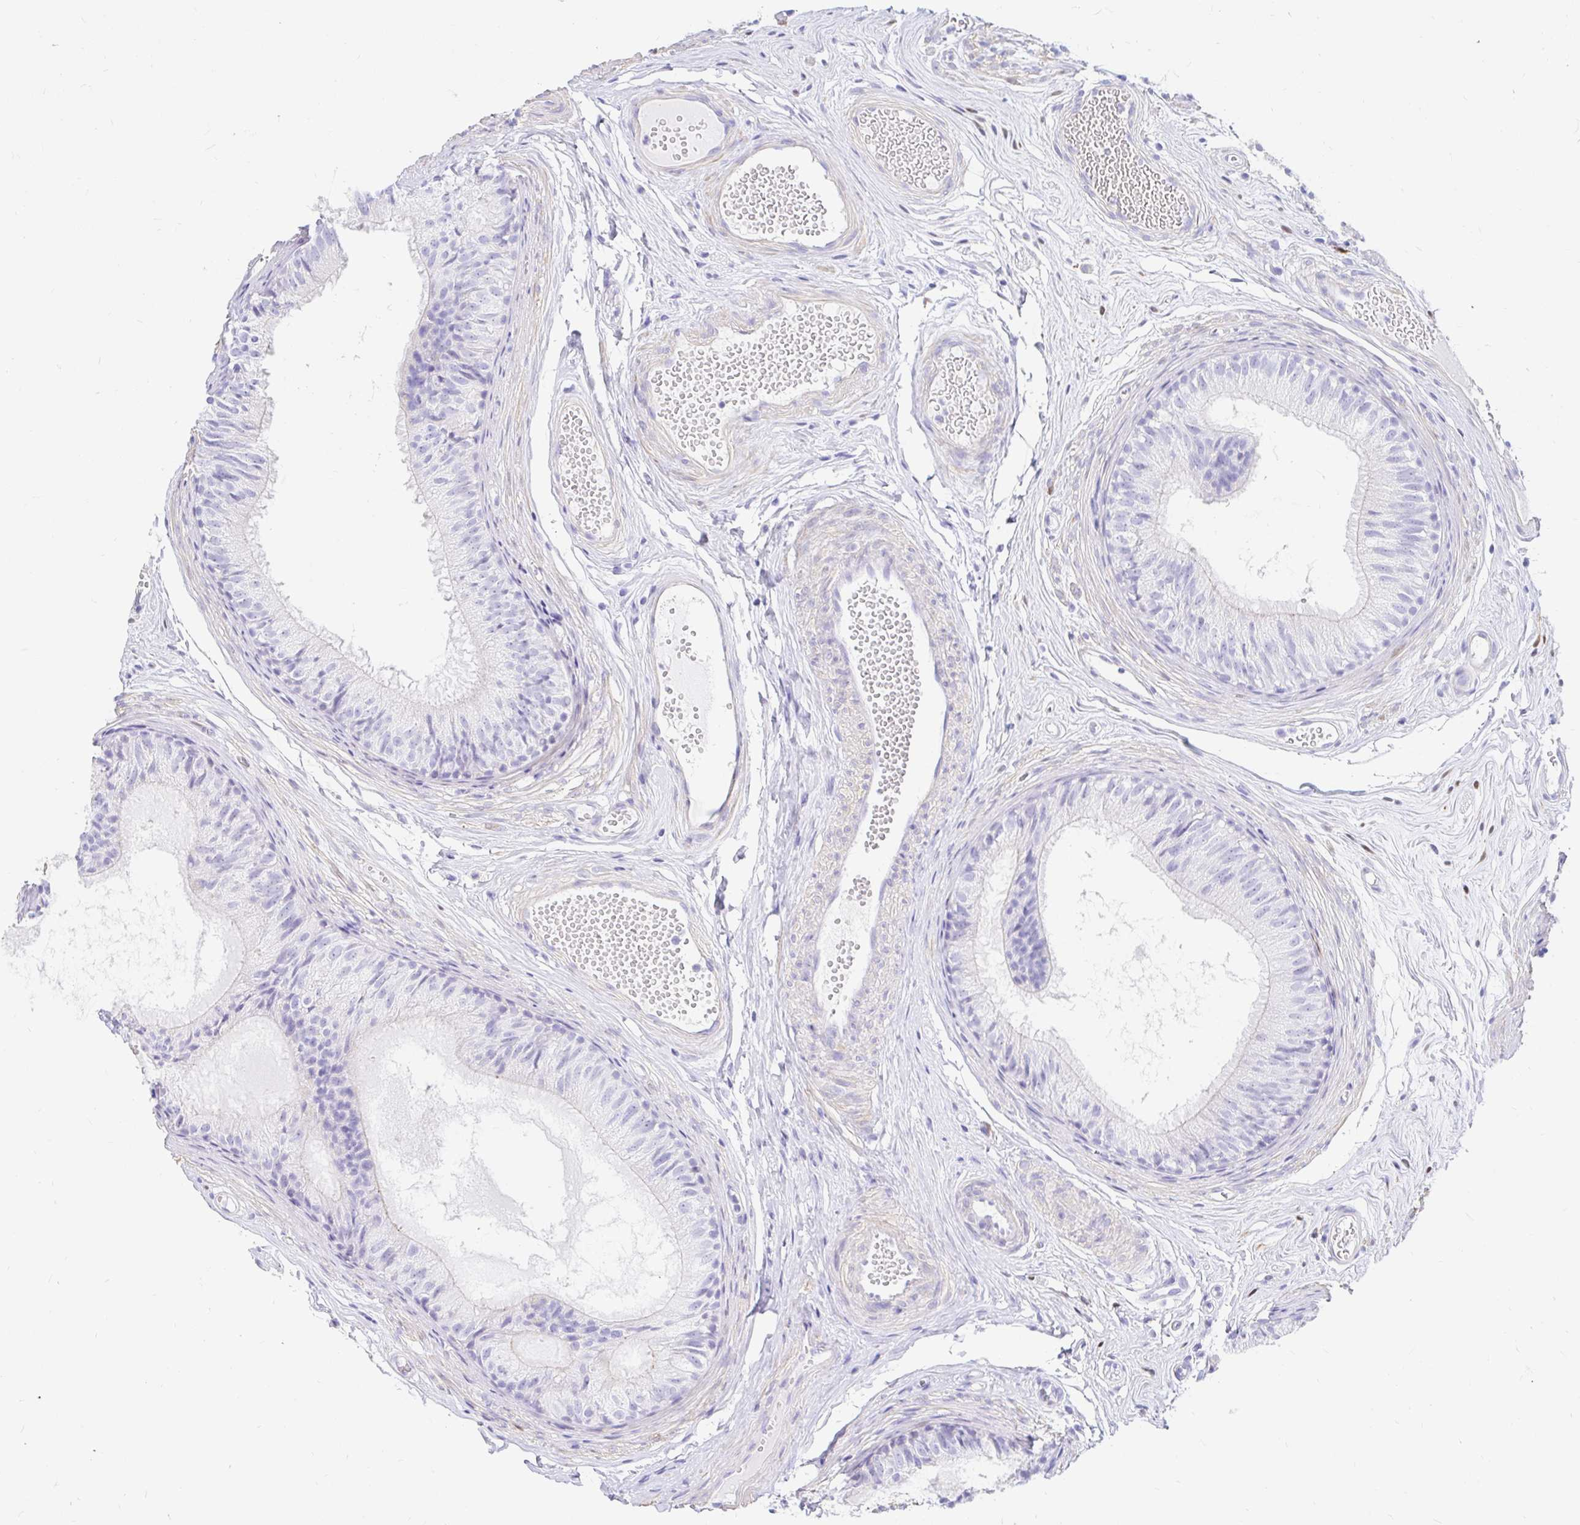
{"staining": {"intensity": "negative", "quantity": "none", "location": "none"}, "tissue": "epididymis", "cell_type": "Glandular cells", "image_type": "normal", "snomed": [{"axis": "morphology", "description": "Normal tissue, NOS"}, {"axis": "morphology", "description": "Seminoma, NOS"}, {"axis": "topography", "description": "Testis"}, {"axis": "topography", "description": "Epididymis"}], "caption": "Immunohistochemical staining of benign human epididymis exhibits no significant expression in glandular cells. (DAB (3,3'-diaminobenzidine) IHC, high magnification).", "gene": "PPP1R1B", "patient": {"sex": "male", "age": 34}}